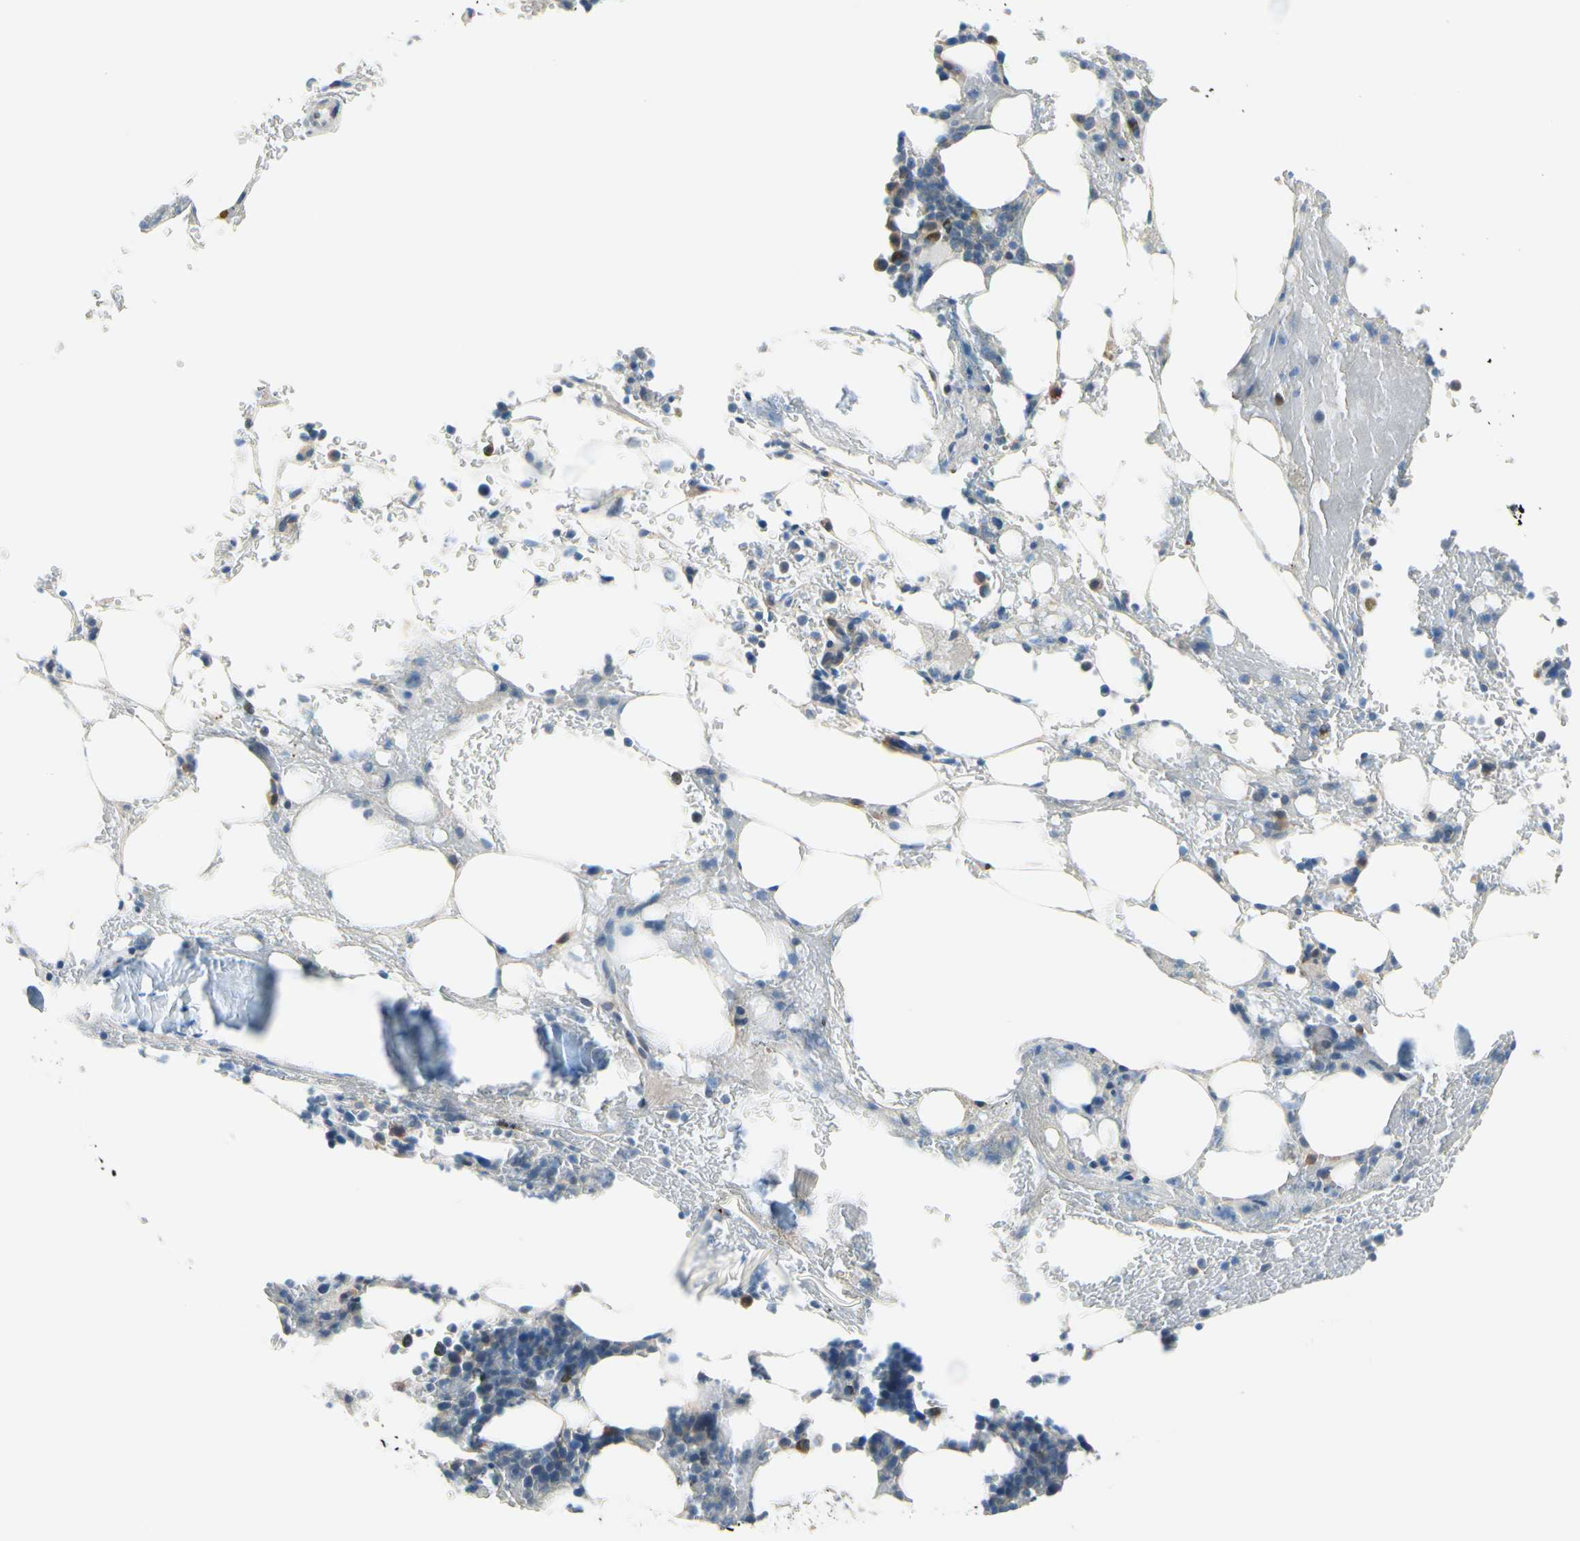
{"staining": {"intensity": "strong", "quantity": "<25%", "location": "cytoplasmic/membranous"}, "tissue": "bone marrow", "cell_type": "Hematopoietic cells", "image_type": "normal", "snomed": [{"axis": "morphology", "description": "Normal tissue, NOS"}, {"axis": "topography", "description": "Bone marrow"}], "caption": "The histopathology image shows immunohistochemical staining of normal bone marrow. There is strong cytoplasmic/membranous expression is present in approximately <25% of hematopoietic cells.", "gene": "FCER2", "patient": {"sex": "female", "age": 73}}